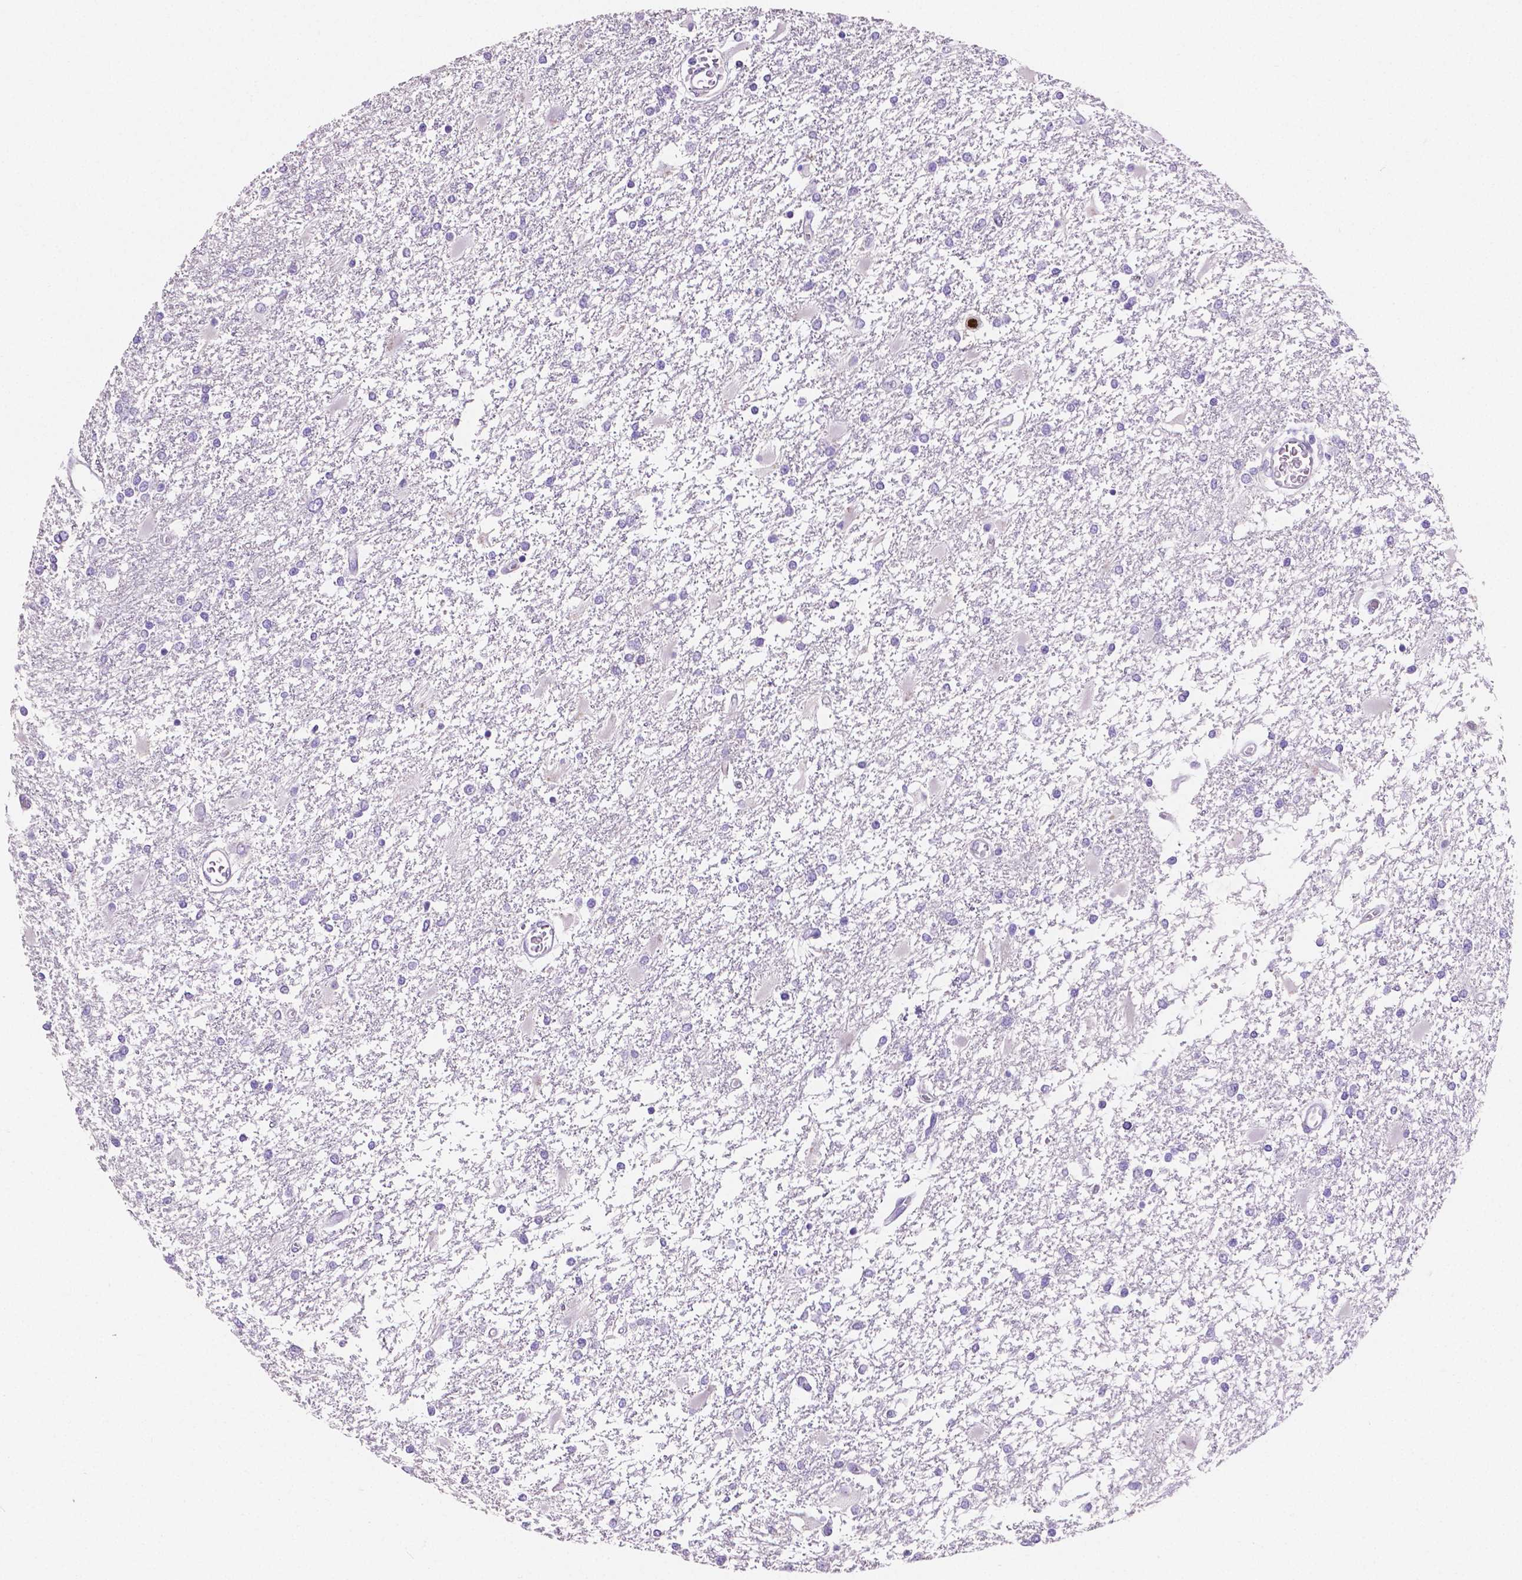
{"staining": {"intensity": "negative", "quantity": "none", "location": "none"}, "tissue": "glioma", "cell_type": "Tumor cells", "image_type": "cancer", "snomed": [{"axis": "morphology", "description": "Glioma, malignant, High grade"}, {"axis": "topography", "description": "Cerebral cortex"}], "caption": "Immunohistochemical staining of human malignant glioma (high-grade) shows no significant positivity in tumor cells. The staining was performed using DAB to visualize the protein expression in brown, while the nuclei were stained in blue with hematoxylin (Magnification: 20x).", "gene": "MMP9", "patient": {"sex": "male", "age": 79}}